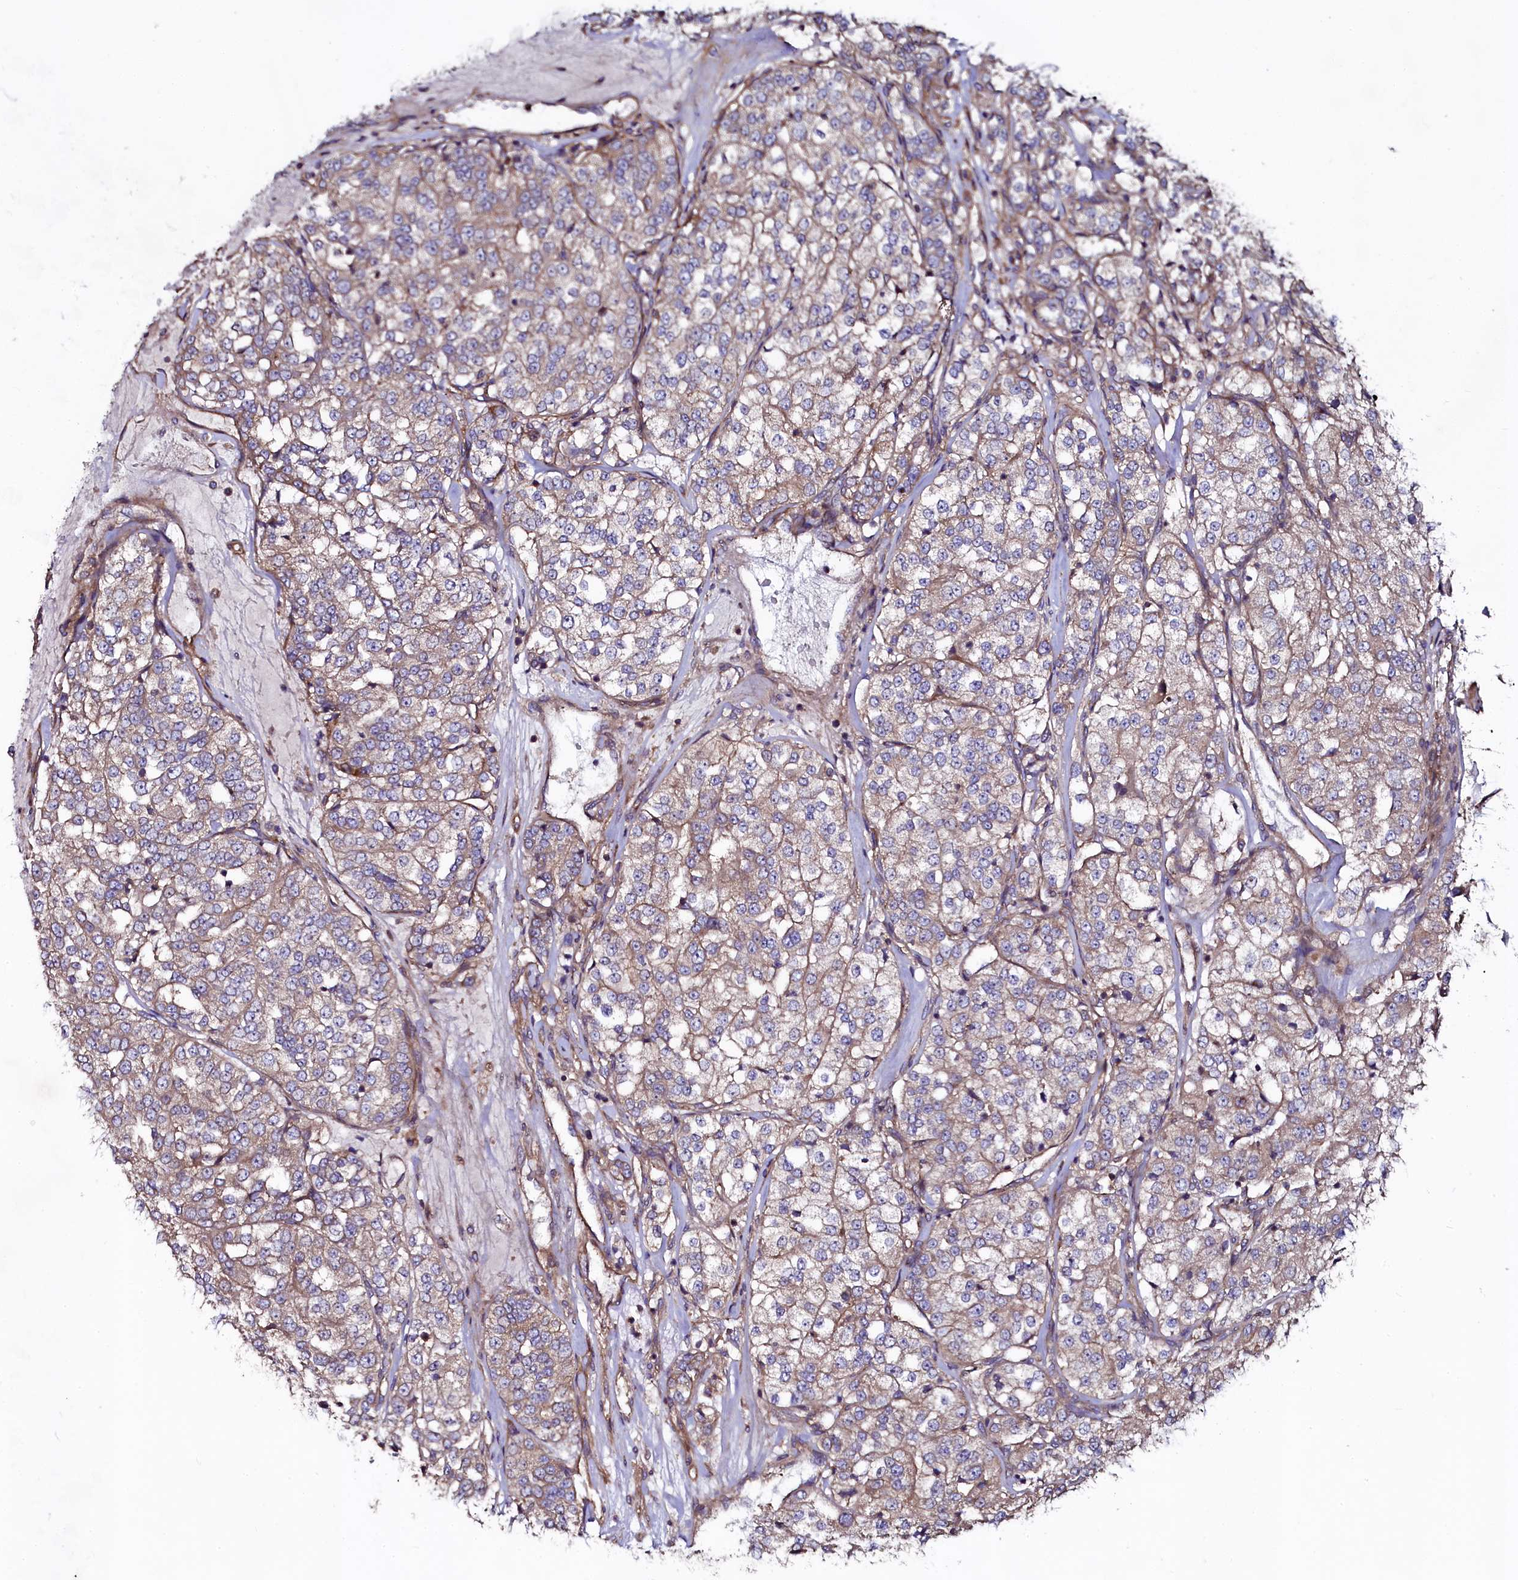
{"staining": {"intensity": "weak", "quantity": "25%-75%", "location": "cytoplasmic/membranous"}, "tissue": "renal cancer", "cell_type": "Tumor cells", "image_type": "cancer", "snomed": [{"axis": "morphology", "description": "Adenocarcinoma, NOS"}, {"axis": "topography", "description": "Kidney"}], "caption": "A brown stain shows weak cytoplasmic/membranous positivity of a protein in human renal adenocarcinoma tumor cells.", "gene": "USPL1", "patient": {"sex": "female", "age": 63}}